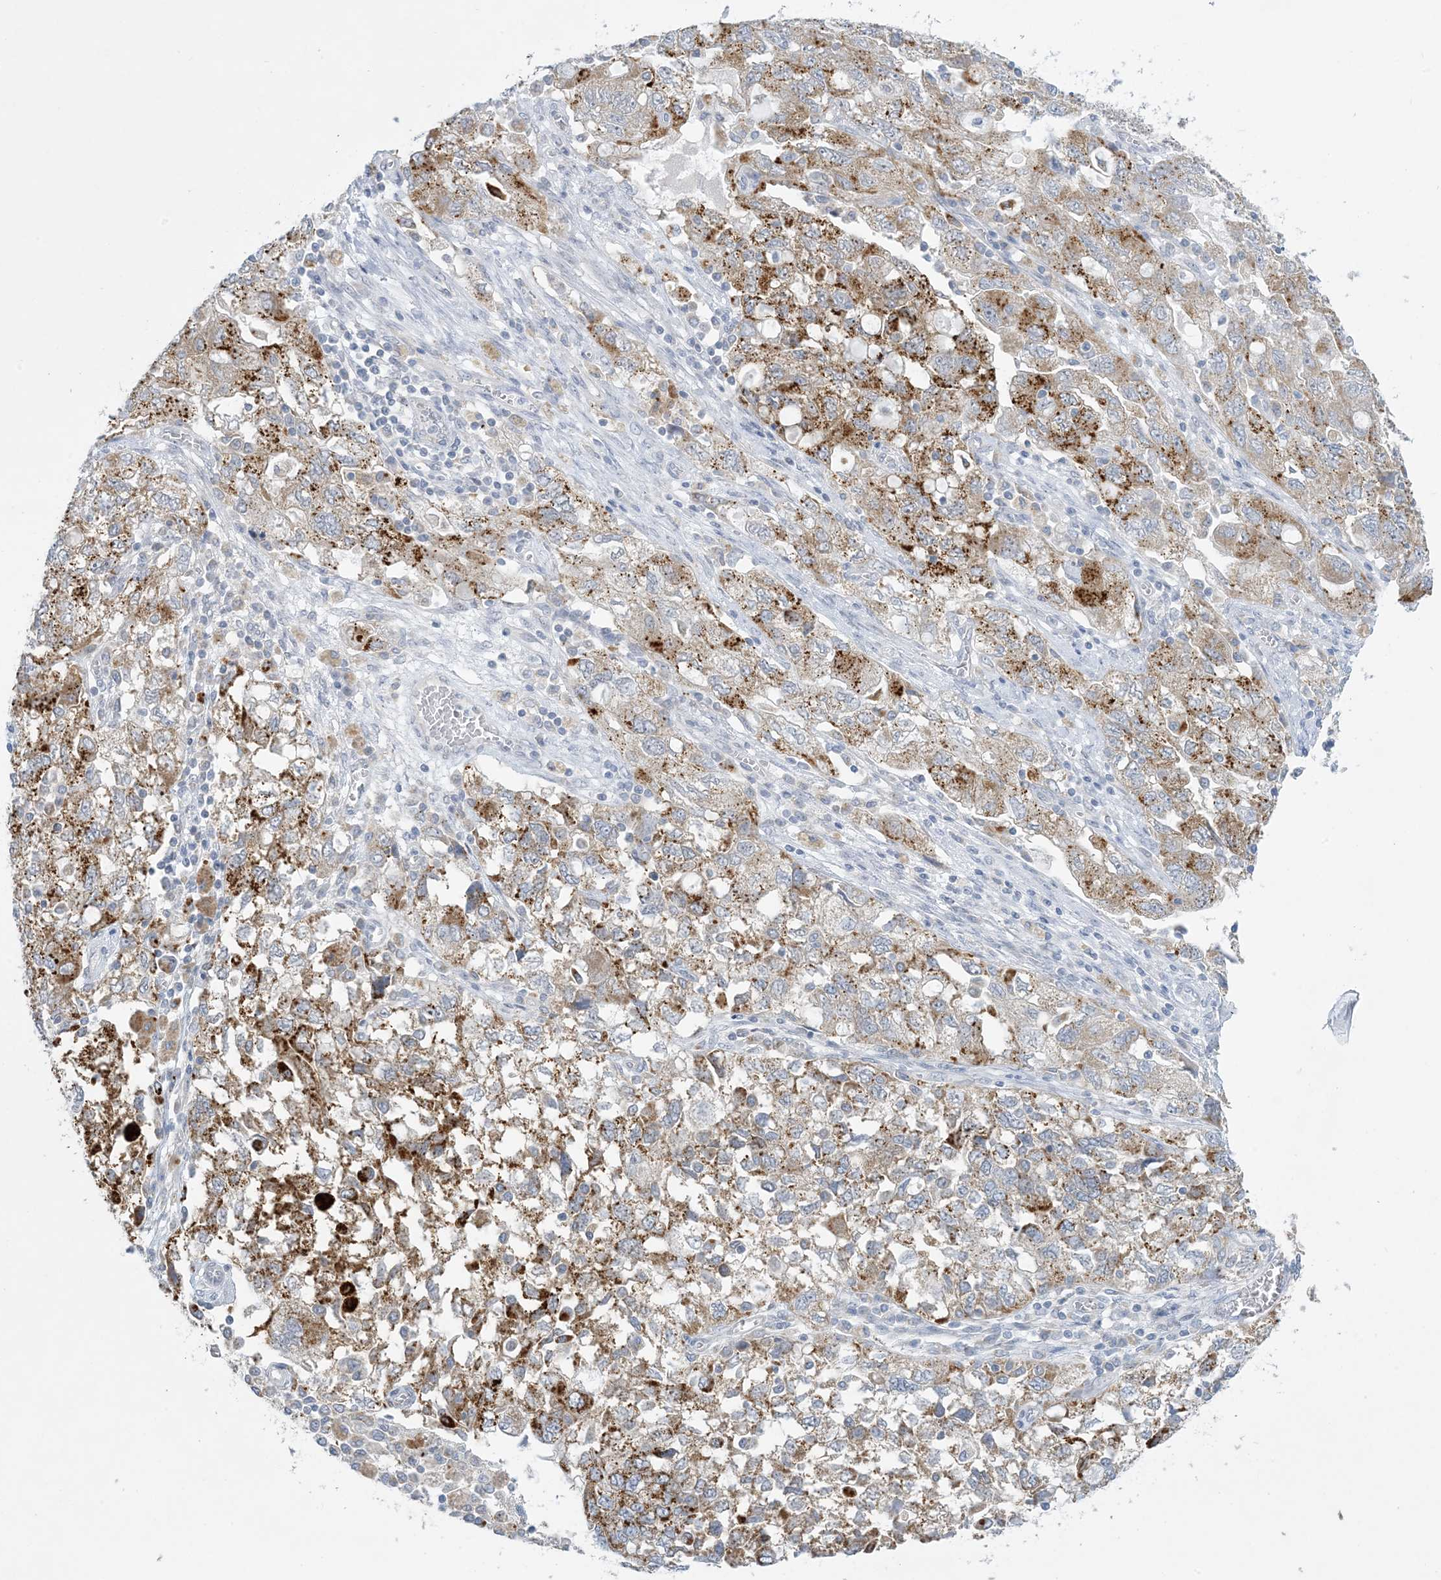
{"staining": {"intensity": "moderate", "quantity": ">75%", "location": "cytoplasmic/membranous"}, "tissue": "ovarian cancer", "cell_type": "Tumor cells", "image_type": "cancer", "snomed": [{"axis": "morphology", "description": "Carcinoma, NOS"}, {"axis": "morphology", "description": "Cystadenocarcinoma, serous, NOS"}, {"axis": "topography", "description": "Ovary"}], "caption": "A photomicrograph of human serous cystadenocarcinoma (ovarian) stained for a protein reveals moderate cytoplasmic/membranous brown staining in tumor cells.", "gene": "MRPS18A", "patient": {"sex": "female", "age": 69}}